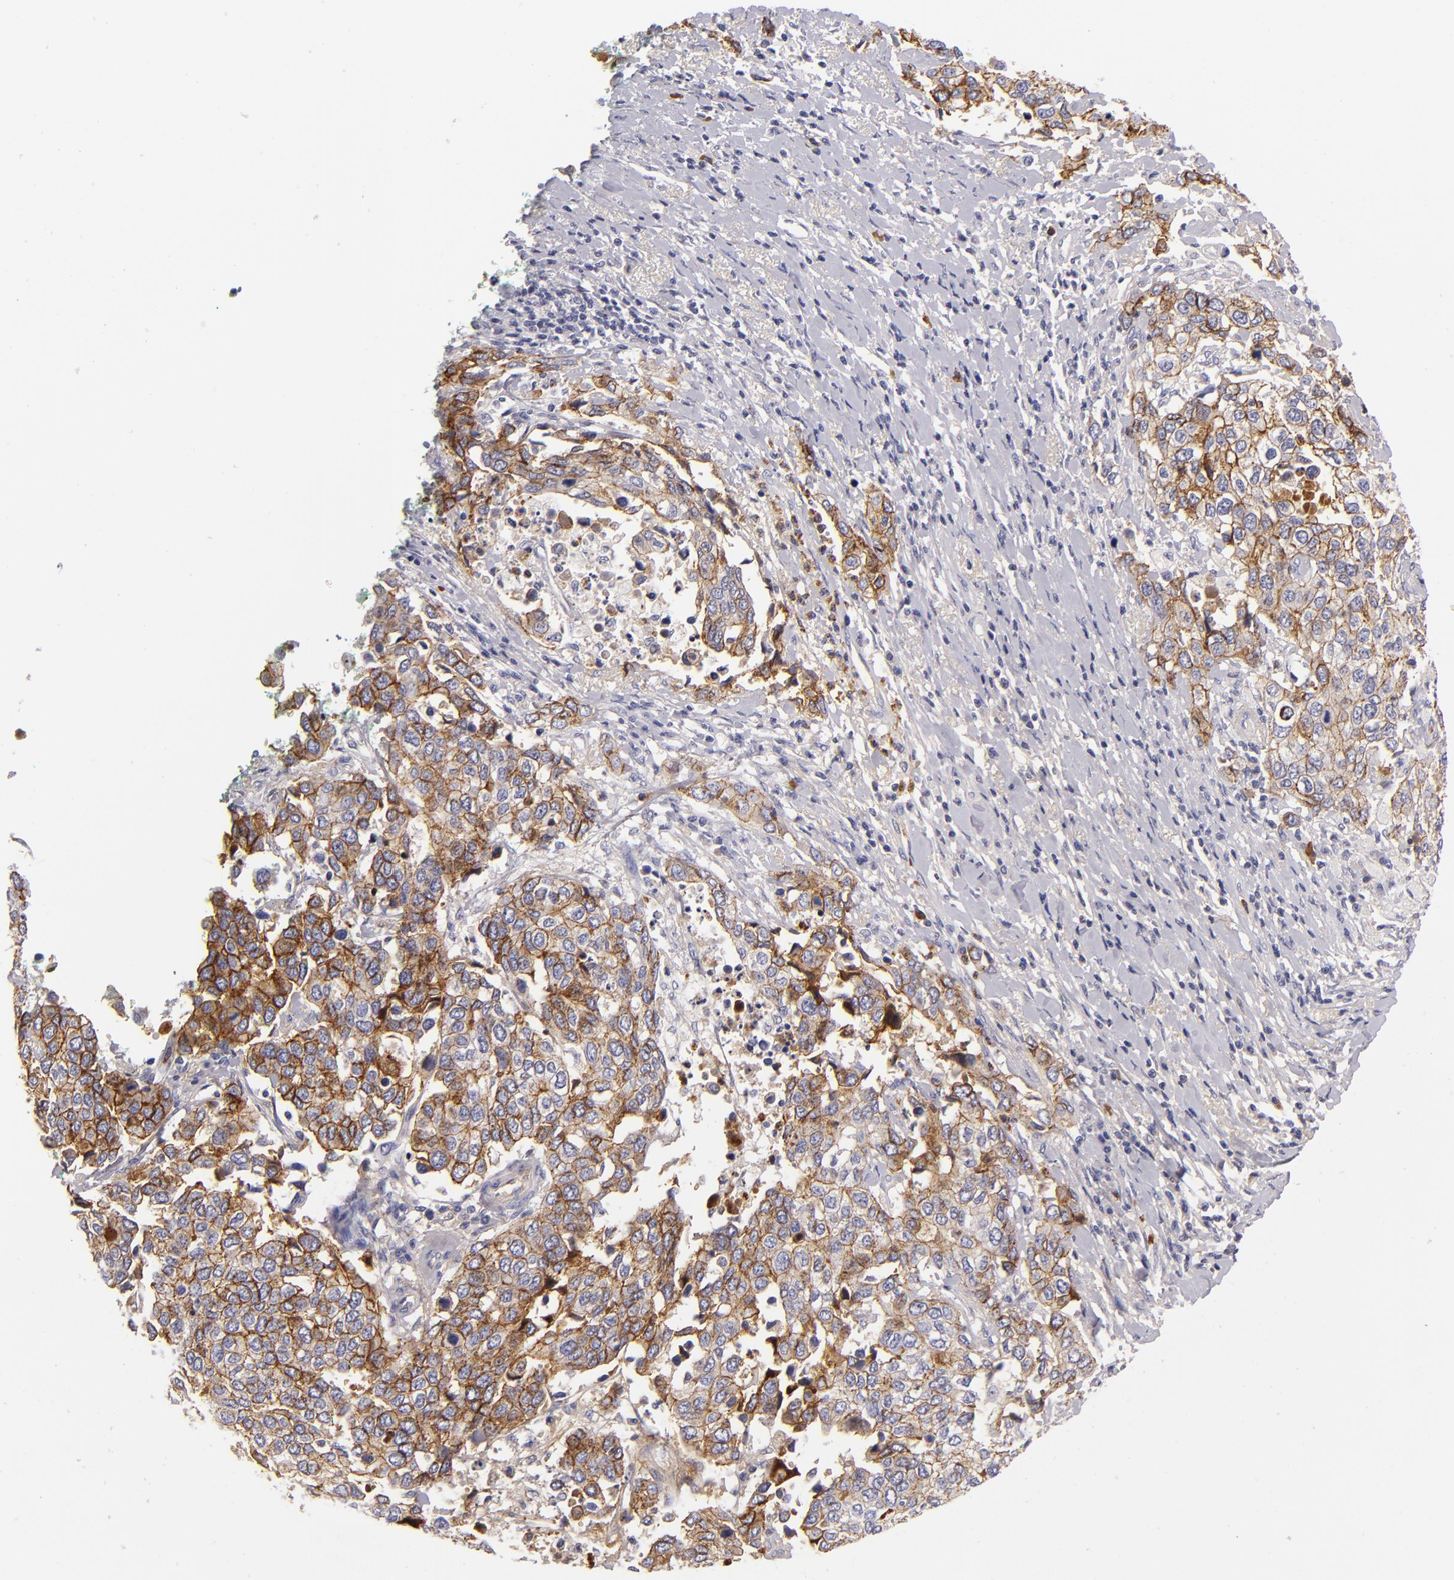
{"staining": {"intensity": "strong", "quantity": ">75%", "location": "cytoplasmic/membranous"}, "tissue": "cervical cancer", "cell_type": "Tumor cells", "image_type": "cancer", "snomed": [{"axis": "morphology", "description": "Squamous cell carcinoma, NOS"}, {"axis": "topography", "description": "Cervix"}], "caption": "The histopathology image displays staining of cervical cancer (squamous cell carcinoma), revealing strong cytoplasmic/membranous protein positivity (brown color) within tumor cells. The staining was performed using DAB (3,3'-diaminobenzidine) to visualize the protein expression in brown, while the nuclei were stained in blue with hematoxylin (Magnification: 20x).", "gene": "CDH3", "patient": {"sex": "female", "age": 54}}